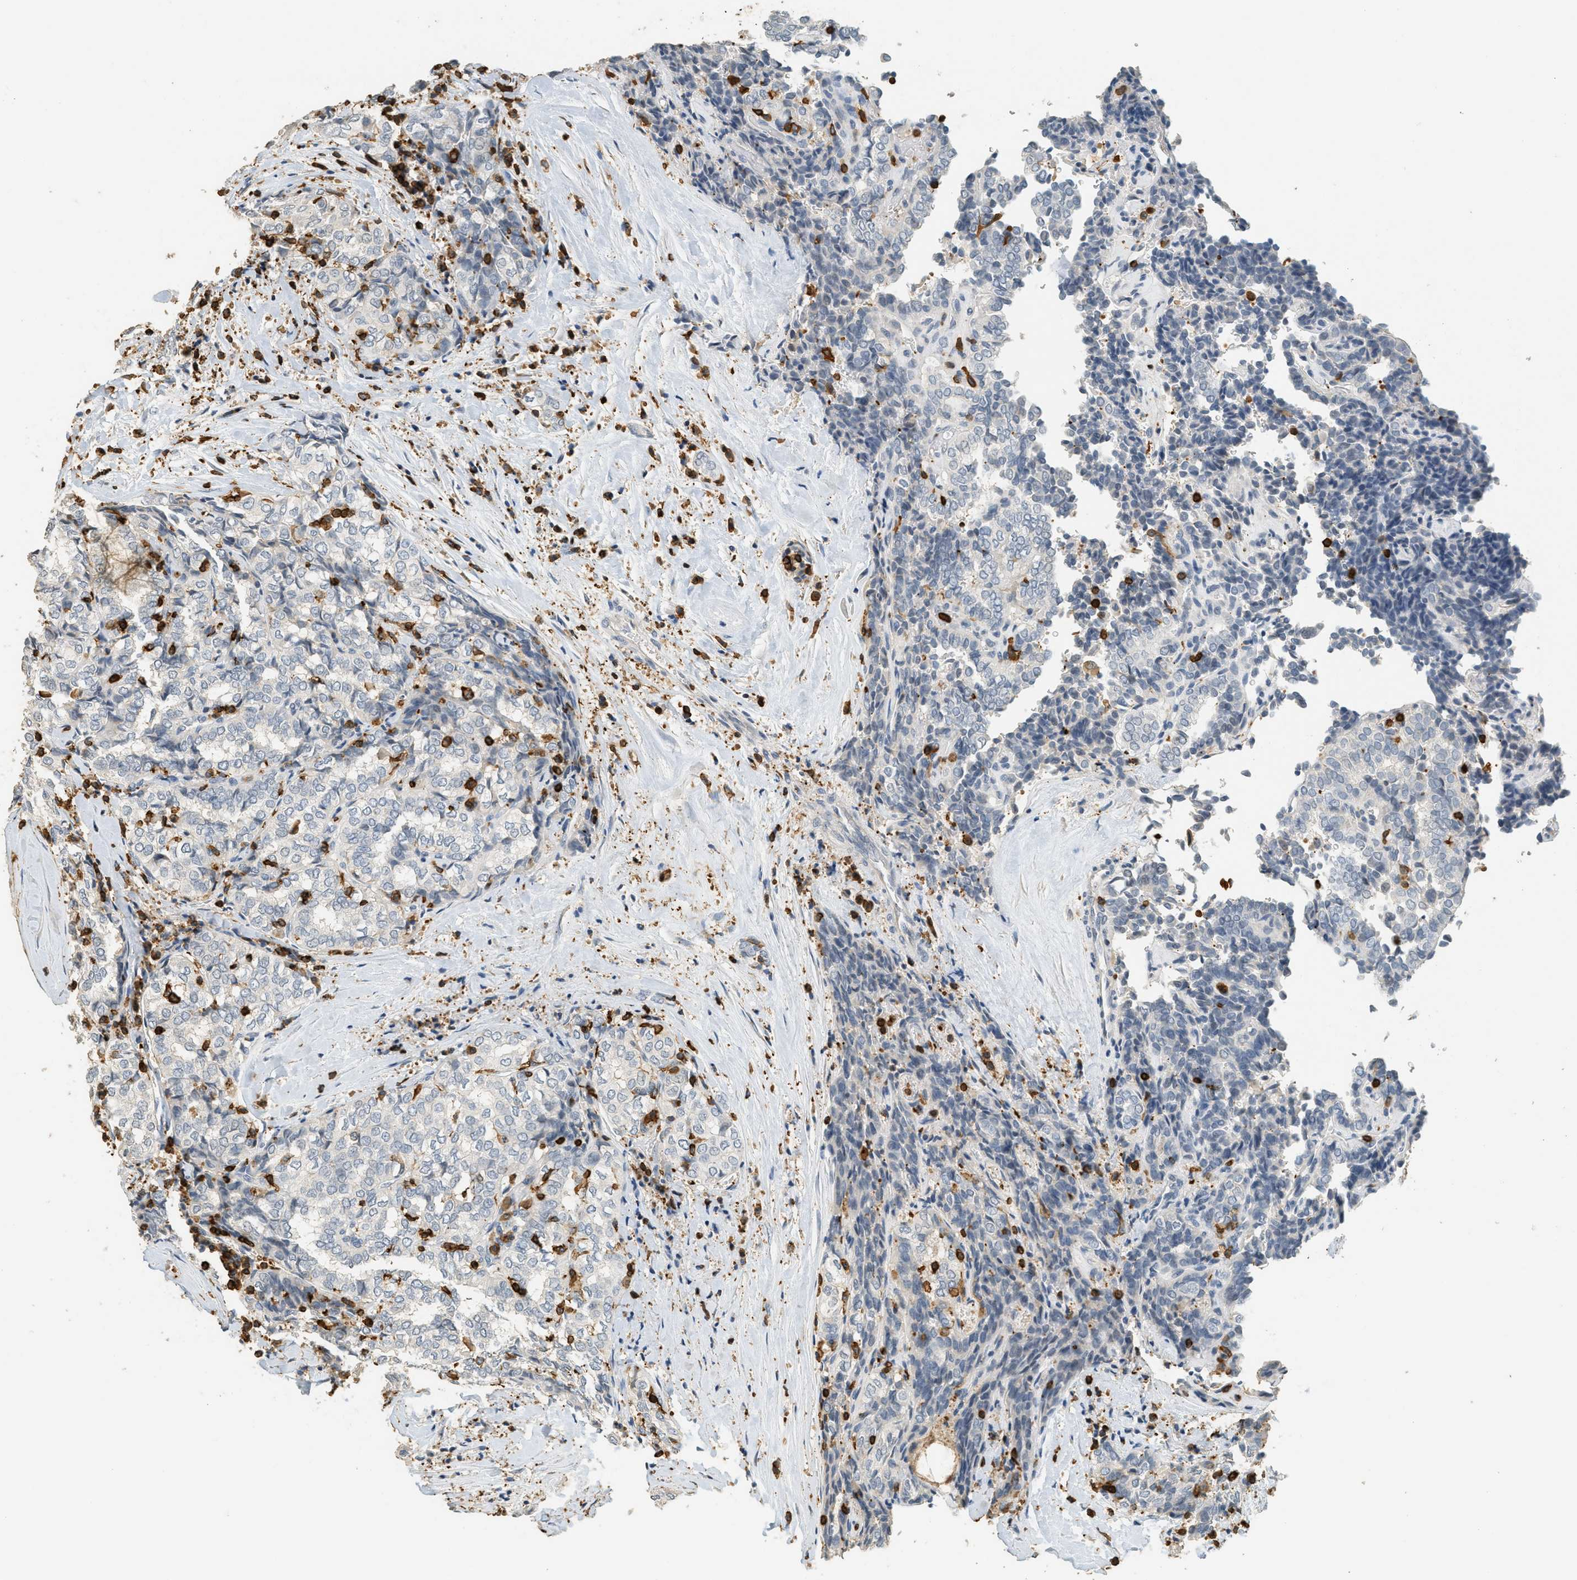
{"staining": {"intensity": "negative", "quantity": "none", "location": "none"}, "tissue": "thyroid cancer", "cell_type": "Tumor cells", "image_type": "cancer", "snomed": [{"axis": "morphology", "description": "Normal tissue, NOS"}, {"axis": "morphology", "description": "Papillary adenocarcinoma, NOS"}, {"axis": "topography", "description": "Thyroid gland"}], "caption": "An immunohistochemistry (IHC) image of thyroid cancer (papillary adenocarcinoma) is shown. There is no staining in tumor cells of thyroid cancer (papillary adenocarcinoma).", "gene": "LSP1", "patient": {"sex": "female", "age": 30}}